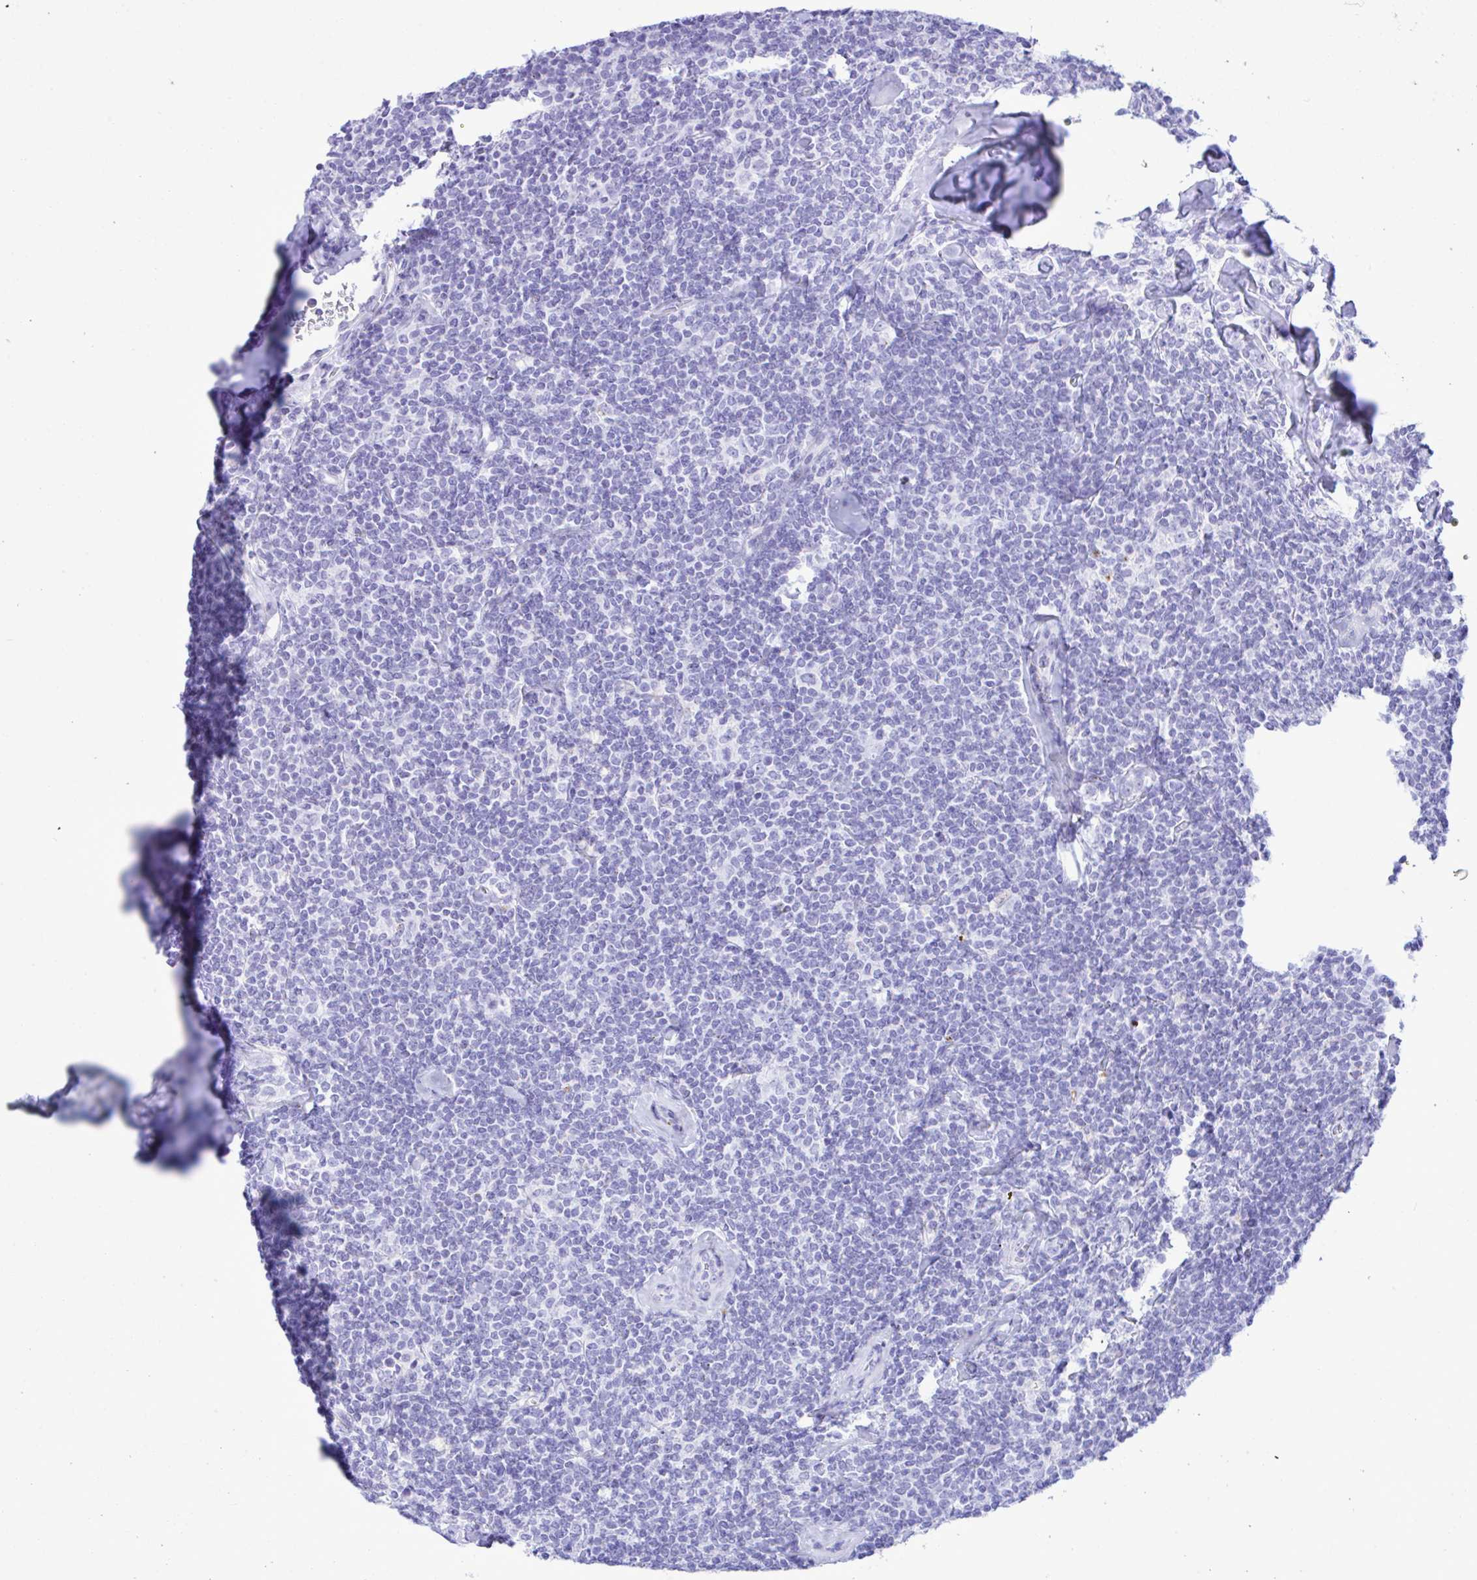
{"staining": {"intensity": "negative", "quantity": "none", "location": "none"}, "tissue": "lymphoma", "cell_type": "Tumor cells", "image_type": "cancer", "snomed": [{"axis": "morphology", "description": "Malignant lymphoma, non-Hodgkin's type, Low grade"}, {"axis": "topography", "description": "Lymph node"}], "caption": "A photomicrograph of human malignant lymphoma, non-Hodgkin's type (low-grade) is negative for staining in tumor cells.", "gene": "SELENOV", "patient": {"sex": "female", "age": 56}}